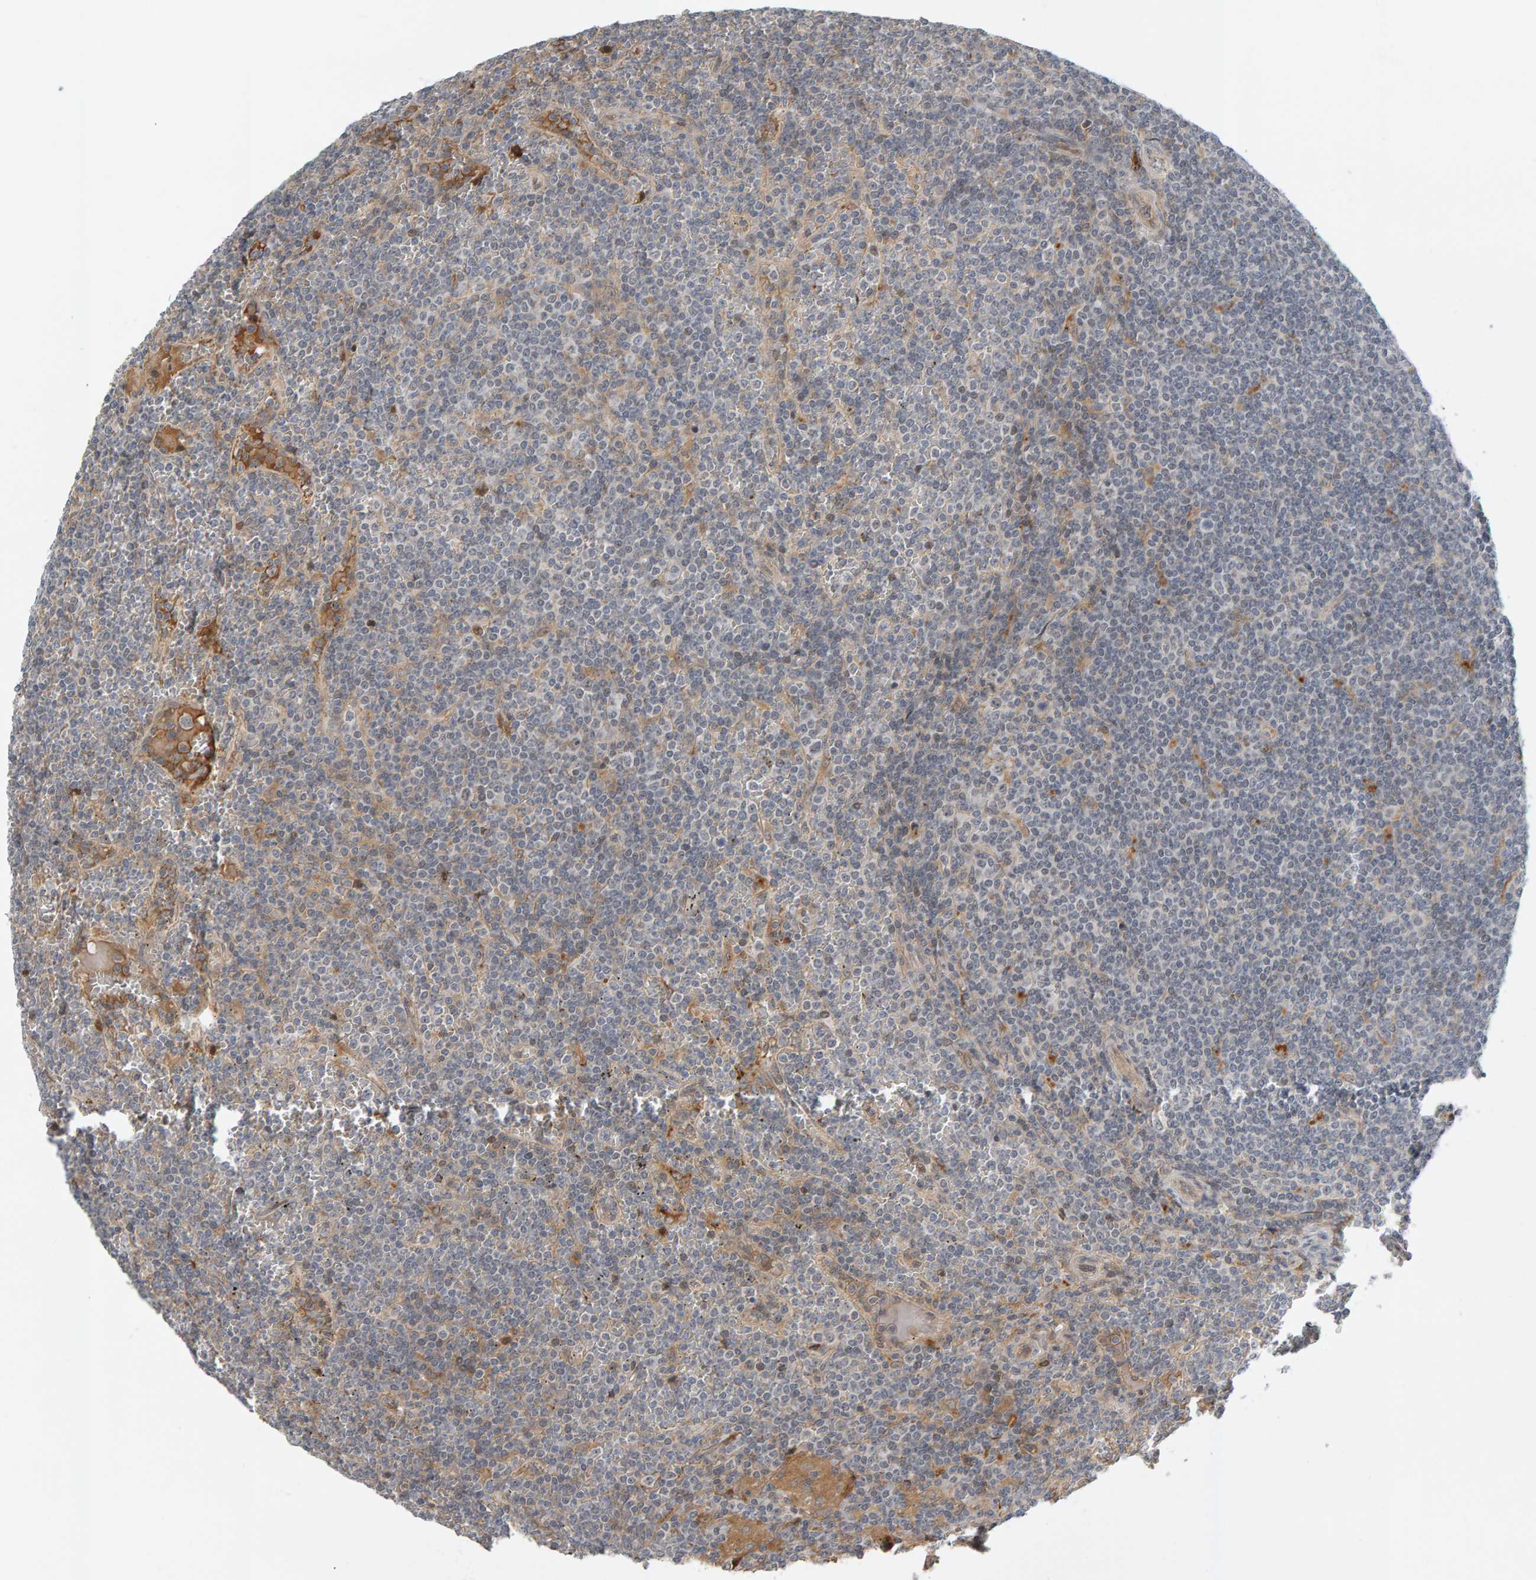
{"staining": {"intensity": "negative", "quantity": "none", "location": "none"}, "tissue": "lymphoma", "cell_type": "Tumor cells", "image_type": "cancer", "snomed": [{"axis": "morphology", "description": "Malignant lymphoma, non-Hodgkin's type, Low grade"}, {"axis": "topography", "description": "Spleen"}], "caption": "Immunohistochemical staining of malignant lymphoma, non-Hodgkin's type (low-grade) displays no significant positivity in tumor cells.", "gene": "ZNF160", "patient": {"sex": "female", "age": 19}}